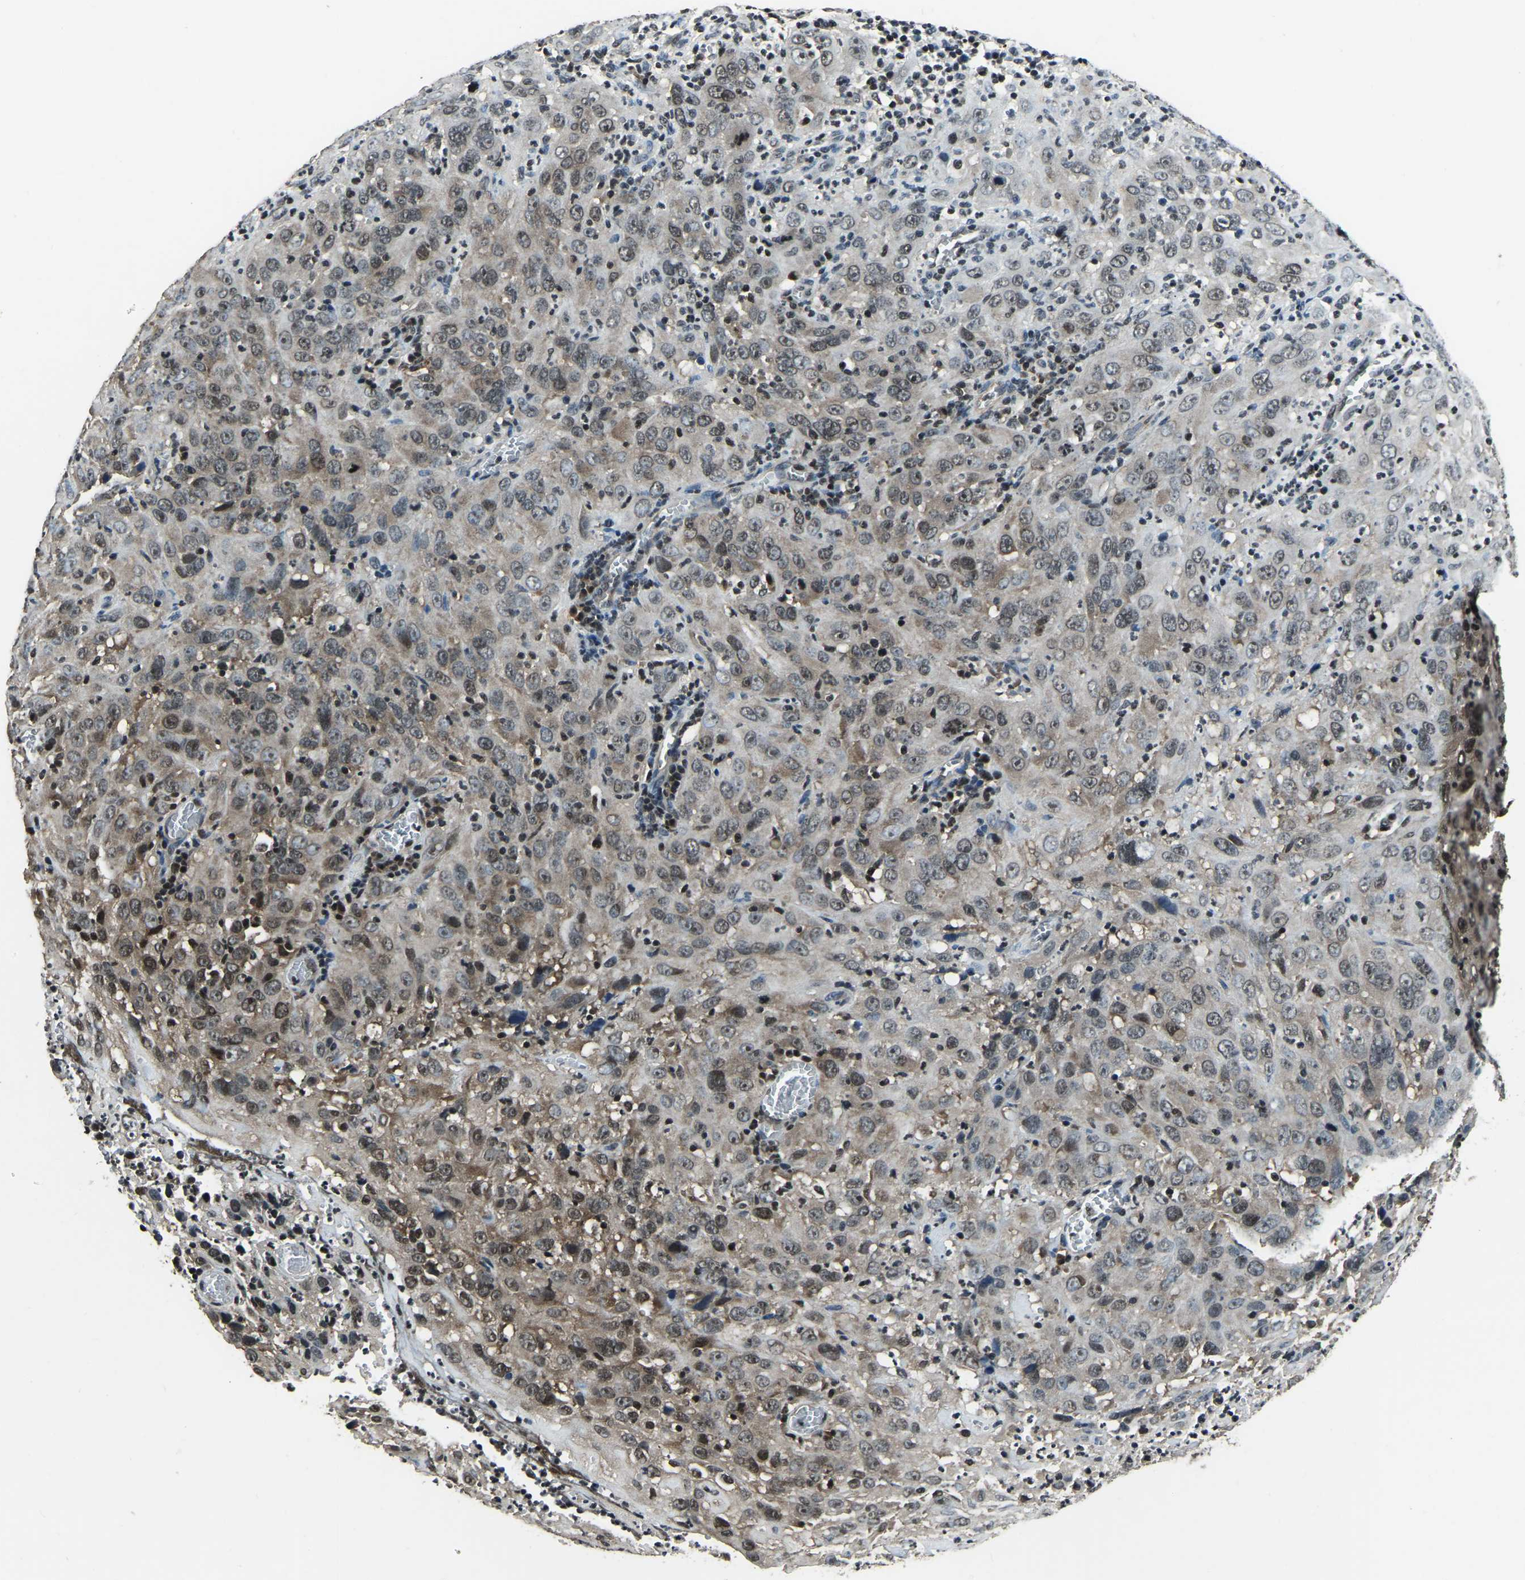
{"staining": {"intensity": "moderate", "quantity": "<25%", "location": "cytoplasmic/membranous,nuclear"}, "tissue": "cervical cancer", "cell_type": "Tumor cells", "image_type": "cancer", "snomed": [{"axis": "morphology", "description": "Squamous cell carcinoma, NOS"}, {"axis": "topography", "description": "Cervix"}], "caption": "A brown stain shows moderate cytoplasmic/membranous and nuclear staining of a protein in cervical cancer (squamous cell carcinoma) tumor cells.", "gene": "ANKIB1", "patient": {"sex": "female", "age": 32}}